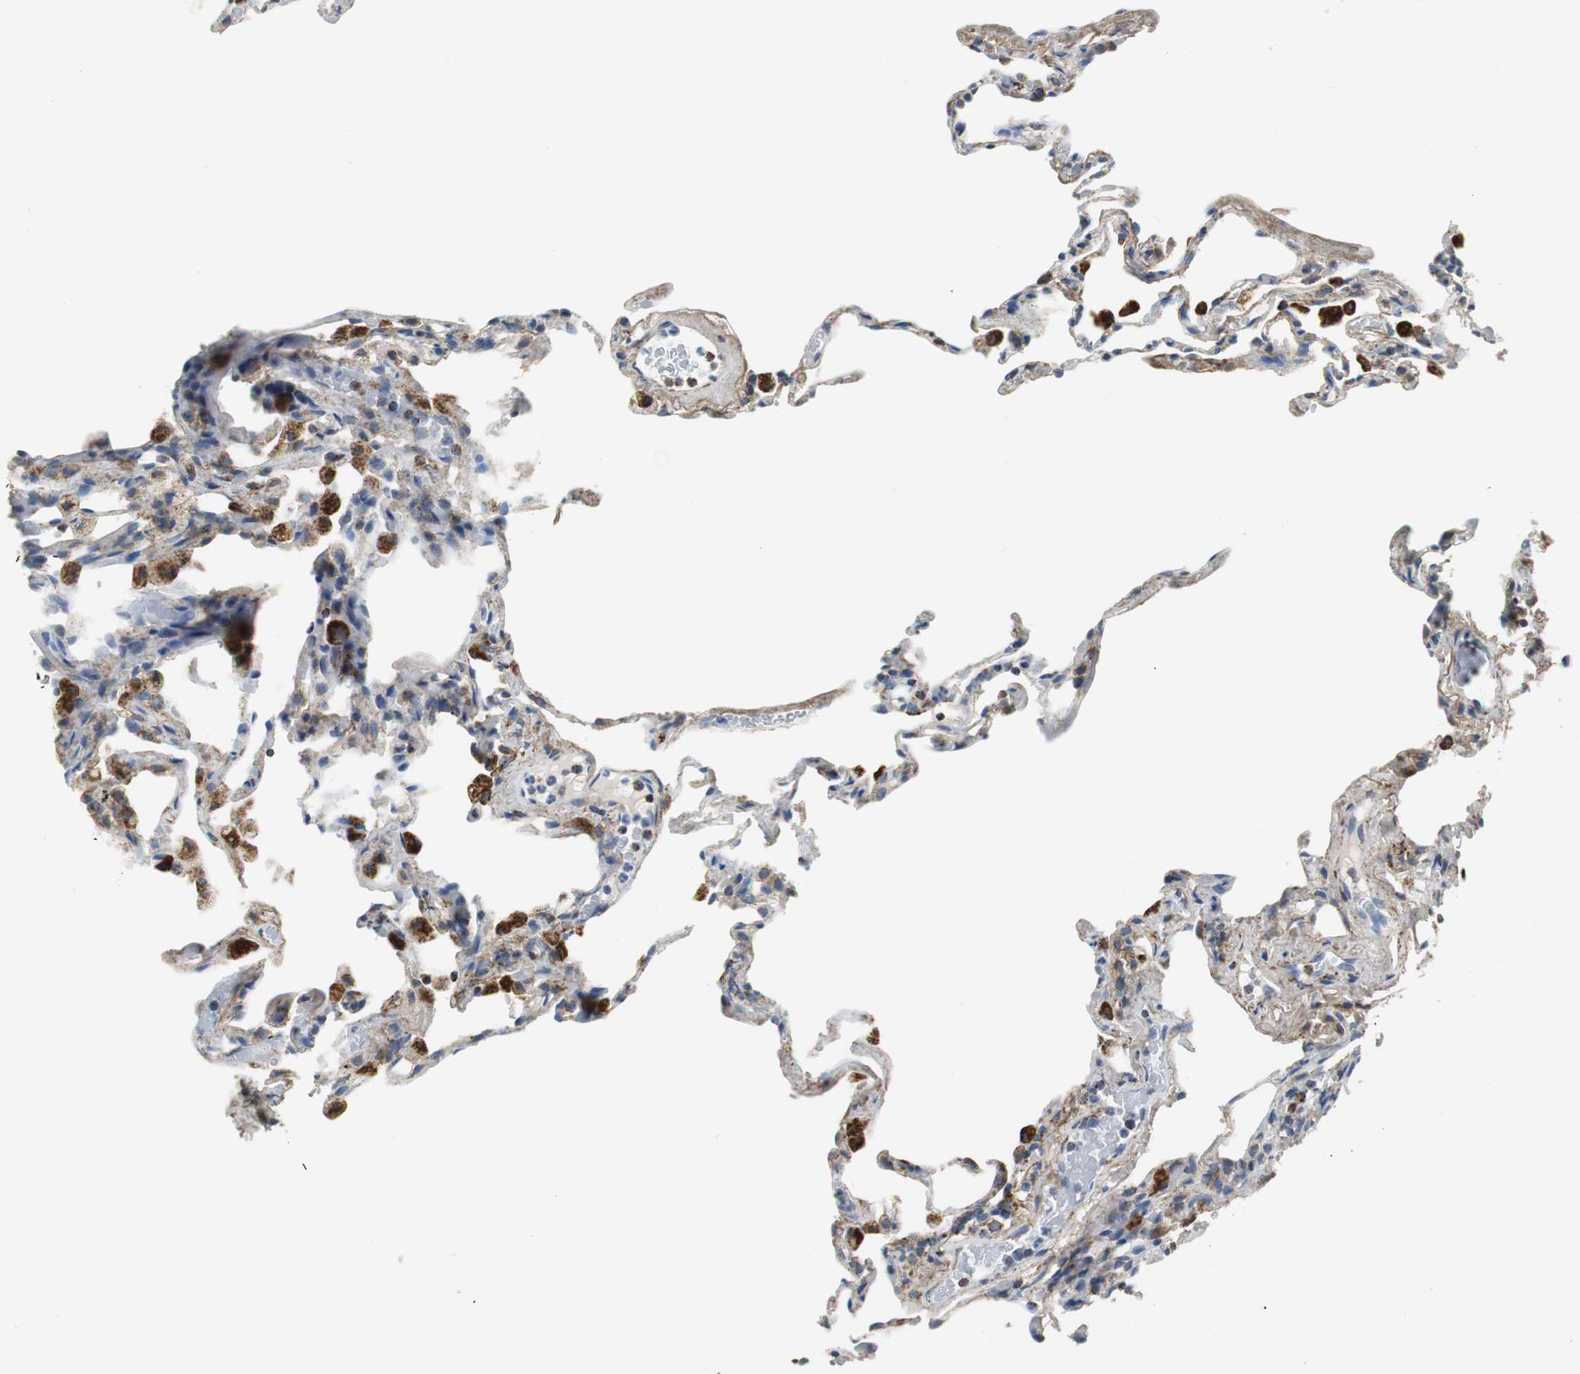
{"staining": {"intensity": "strong", "quantity": "<25%", "location": "cytoplasmic/membranous"}, "tissue": "lung", "cell_type": "Alveolar cells", "image_type": "normal", "snomed": [{"axis": "morphology", "description": "Normal tissue, NOS"}, {"axis": "topography", "description": "Lung"}], "caption": "Immunohistochemistry staining of unremarkable lung, which shows medium levels of strong cytoplasmic/membranous positivity in approximately <25% of alveolar cells indicating strong cytoplasmic/membranous protein positivity. The staining was performed using DAB (3,3'-diaminobenzidine) (brown) for protein detection and nuclei were counterstained in hematoxylin (blue).", "gene": "C1QTNF7", "patient": {"sex": "male", "age": 59}}